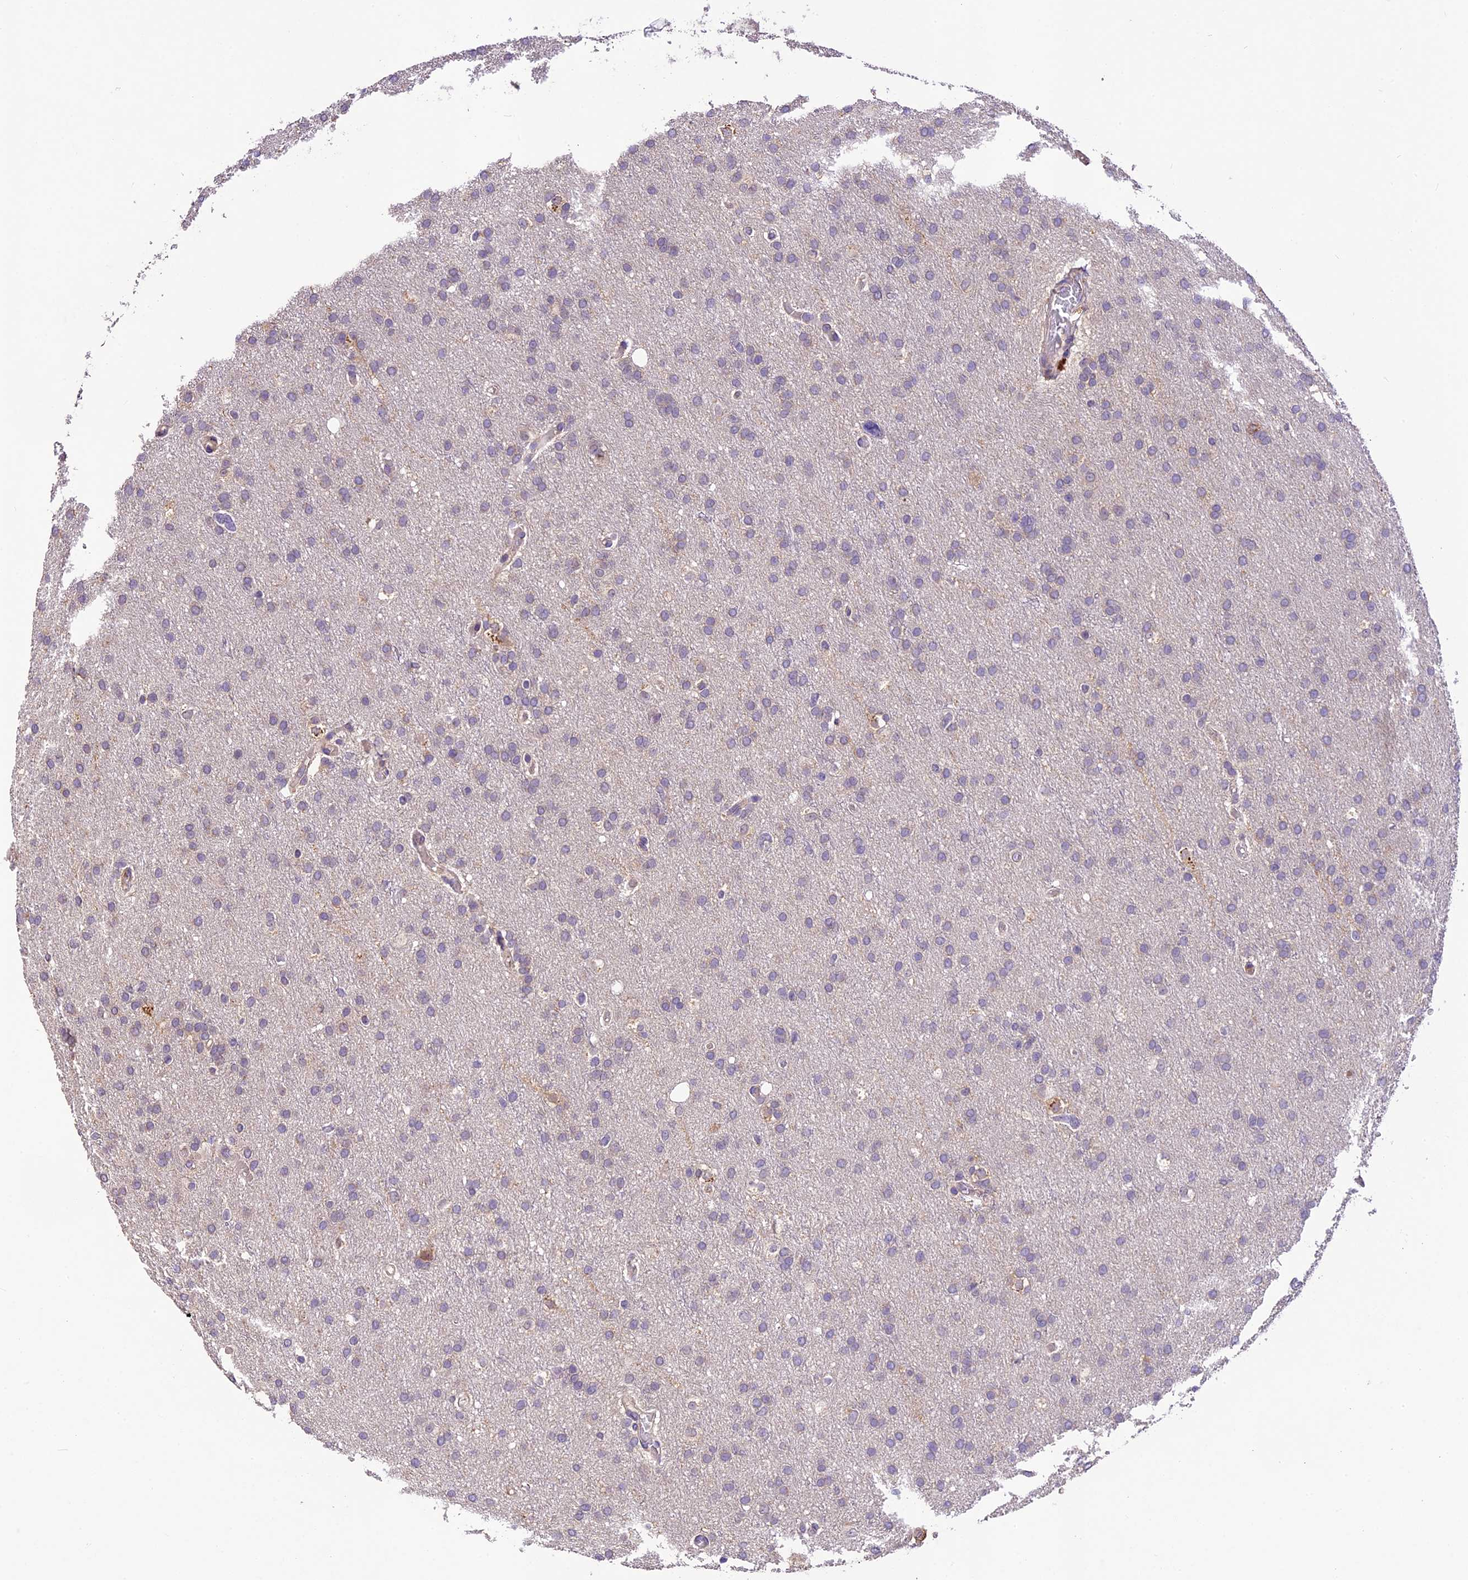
{"staining": {"intensity": "negative", "quantity": "none", "location": "none"}, "tissue": "glioma", "cell_type": "Tumor cells", "image_type": "cancer", "snomed": [{"axis": "morphology", "description": "Glioma, malignant, High grade"}, {"axis": "topography", "description": "Cerebral cortex"}], "caption": "DAB (3,3'-diaminobenzidine) immunohistochemical staining of human glioma exhibits no significant staining in tumor cells.", "gene": "DGKH", "patient": {"sex": "female", "age": 36}}